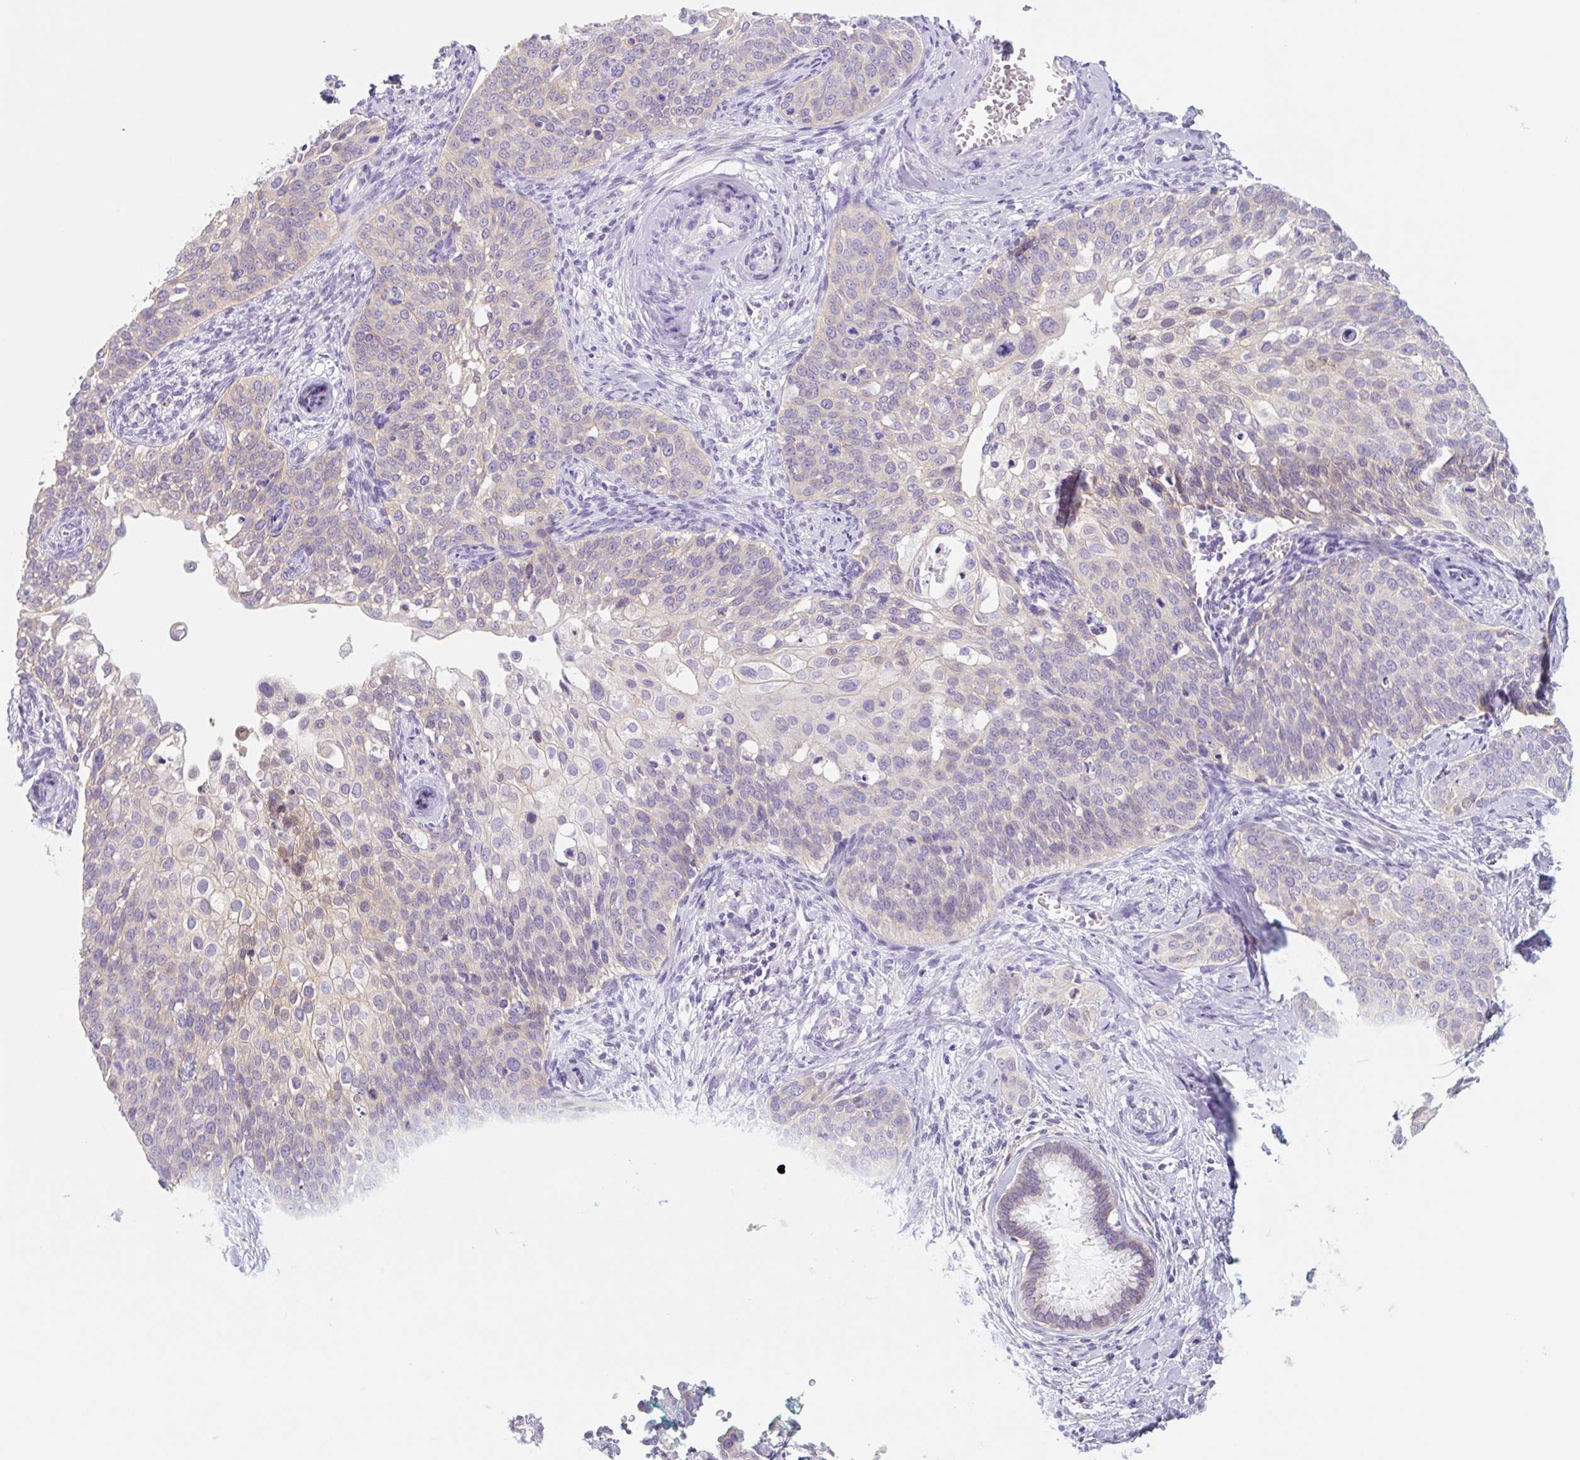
{"staining": {"intensity": "negative", "quantity": "none", "location": "none"}, "tissue": "cervical cancer", "cell_type": "Tumor cells", "image_type": "cancer", "snomed": [{"axis": "morphology", "description": "Squamous cell carcinoma, NOS"}, {"axis": "topography", "description": "Cervix"}], "caption": "A photomicrograph of cervical cancer (squamous cell carcinoma) stained for a protein demonstrates no brown staining in tumor cells. (DAB IHC with hematoxylin counter stain).", "gene": "LYVE1", "patient": {"sex": "female", "age": 44}}